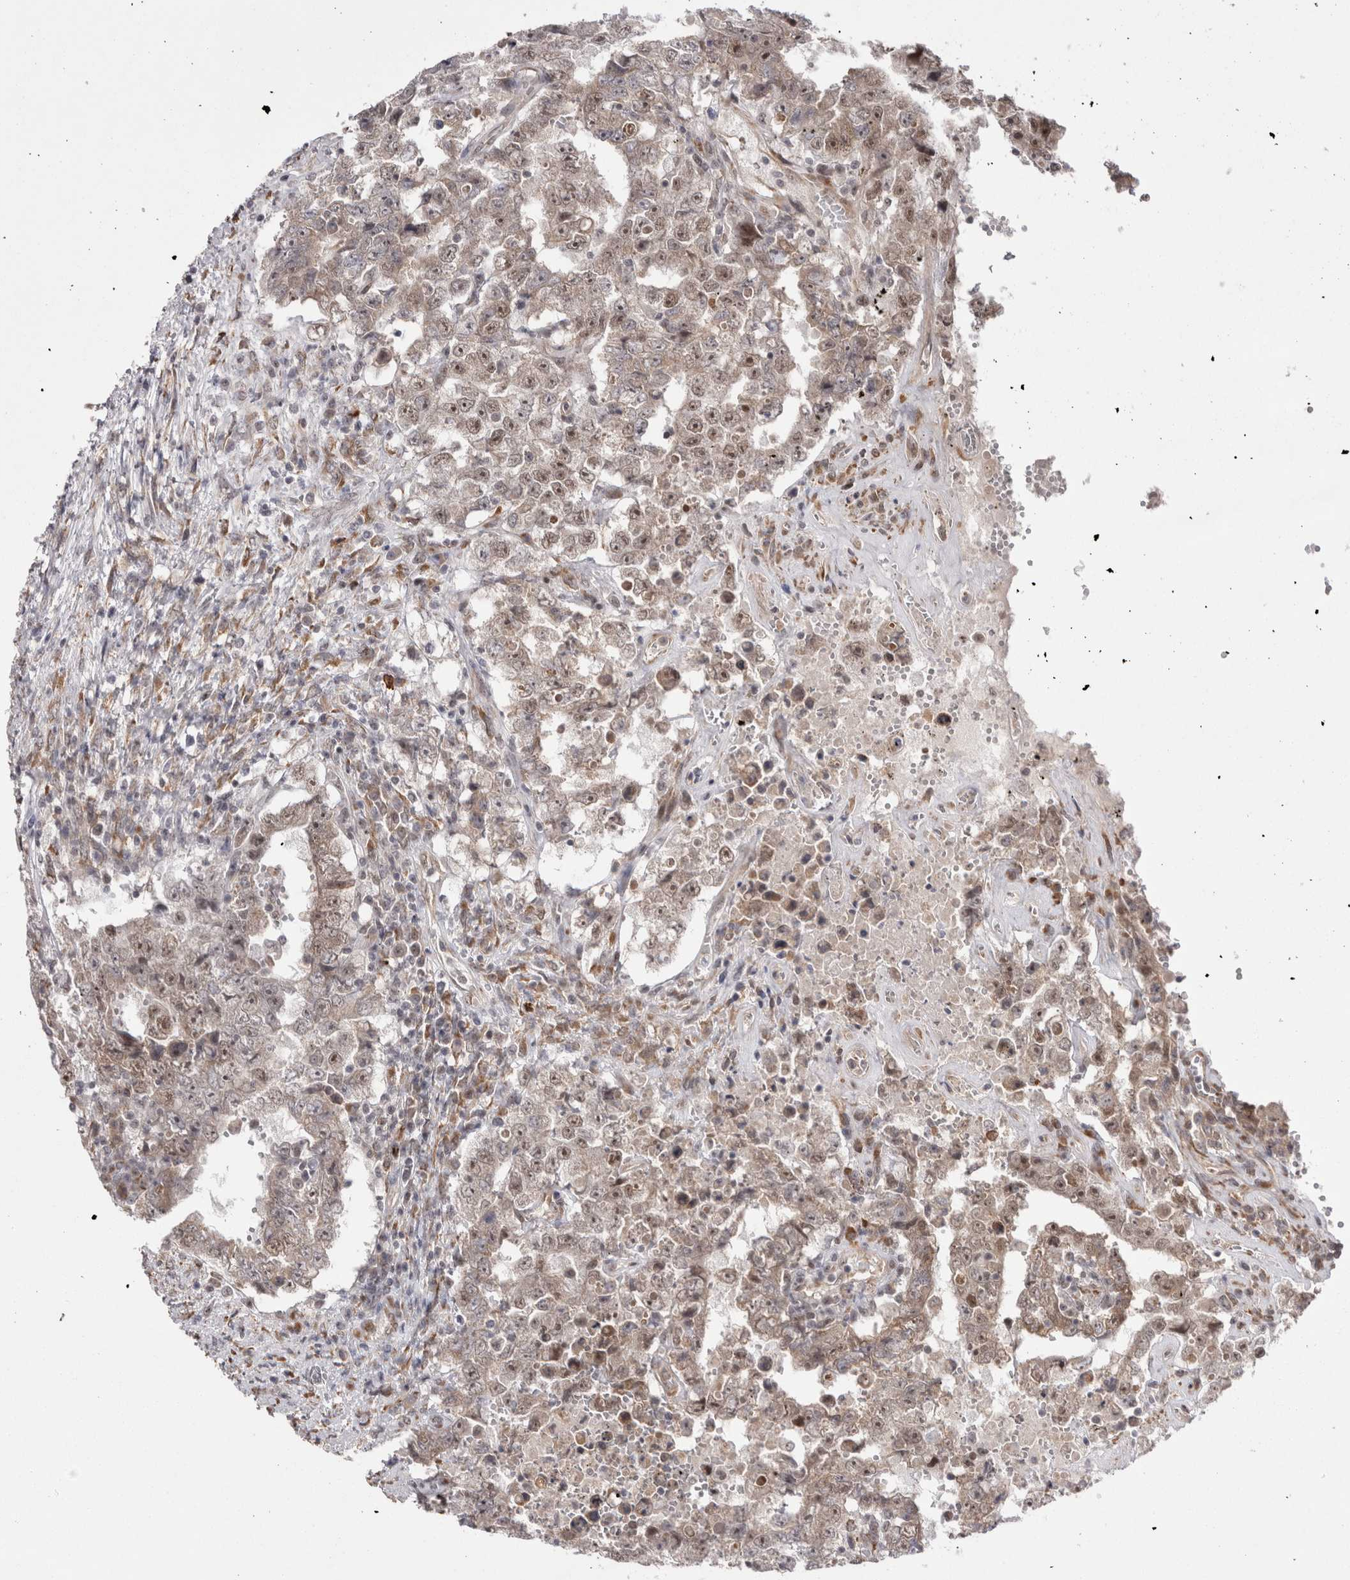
{"staining": {"intensity": "moderate", "quantity": ">75%", "location": "cytoplasmic/membranous,nuclear"}, "tissue": "testis cancer", "cell_type": "Tumor cells", "image_type": "cancer", "snomed": [{"axis": "morphology", "description": "Carcinoma, Embryonal, NOS"}, {"axis": "topography", "description": "Testis"}], "caption": "High-magnification brightfield microscopy of testis embryonal carcinoma stained with DAB (3,3'-diaminobenzidine) (brown) and counterstained with hematoxylin (blue). tumor cells exhibit moderate cytoplasmic/membranous and nuclear staining is identified in approximately>75% of cells.", "gene": "EXOSC4", "patient": {"sex": "male", "age": 26}}